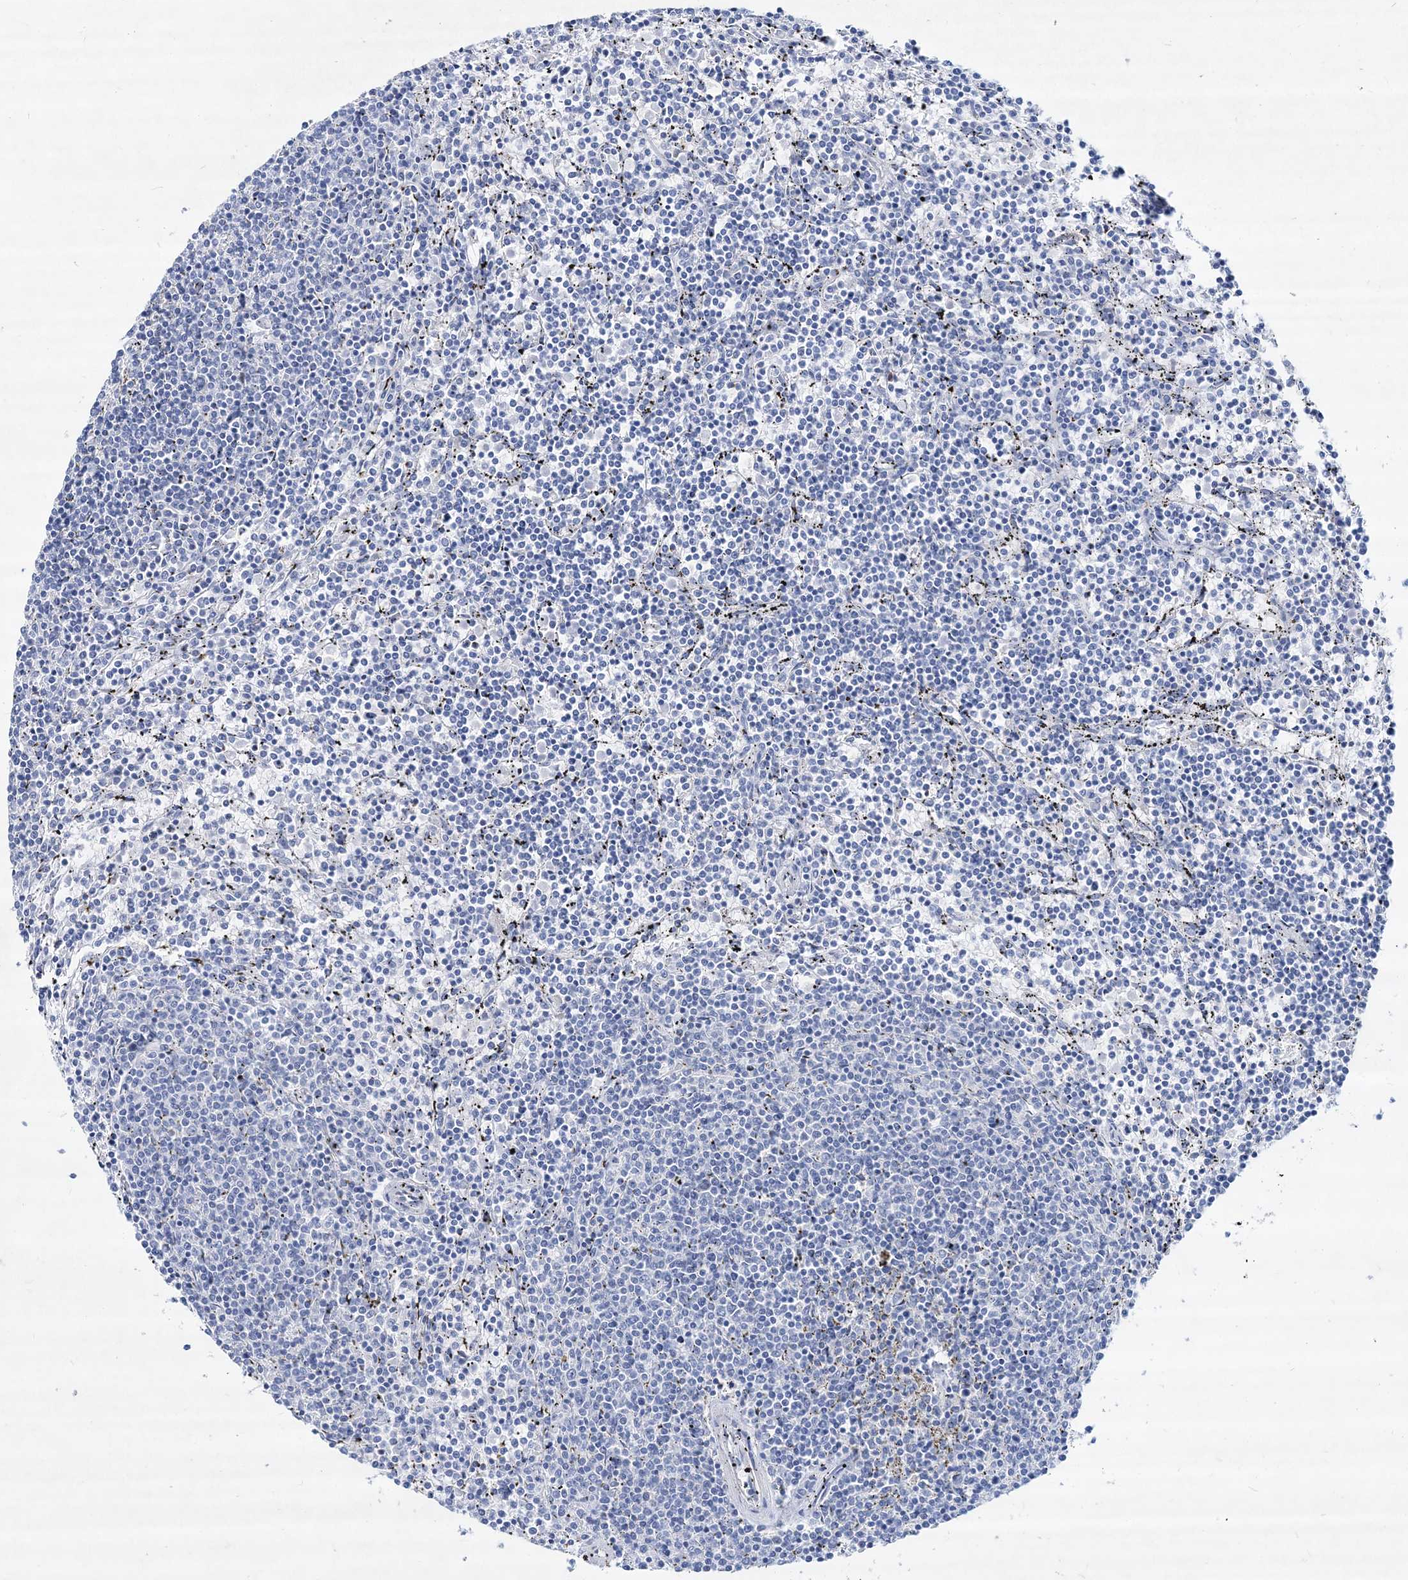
{"staining": {"intensity": "negative", "quantity": "none", "location": "none"}, "tissue": "lymphoma", "cell_type": "Tumor cells", "image_type": "cancer", "snomed": [{"axis": "morphology", "description": "Malignant lymphoma, non-Hodgkin's type, Low grade"}, {"axis": "topography", "description": "Spleen"}], "caption": "Immunohistochemistry (IHC) histopathology image of neoplastic tissue: malignant lymphoma, non-Hodgkin's type (low-grade) stained with DAB (3,3'-diaminobenzidine) reveals no significant protein expression in tumor cells.", "gene": "SPINK7", "patient": {"sex": "female", "age": 50}}